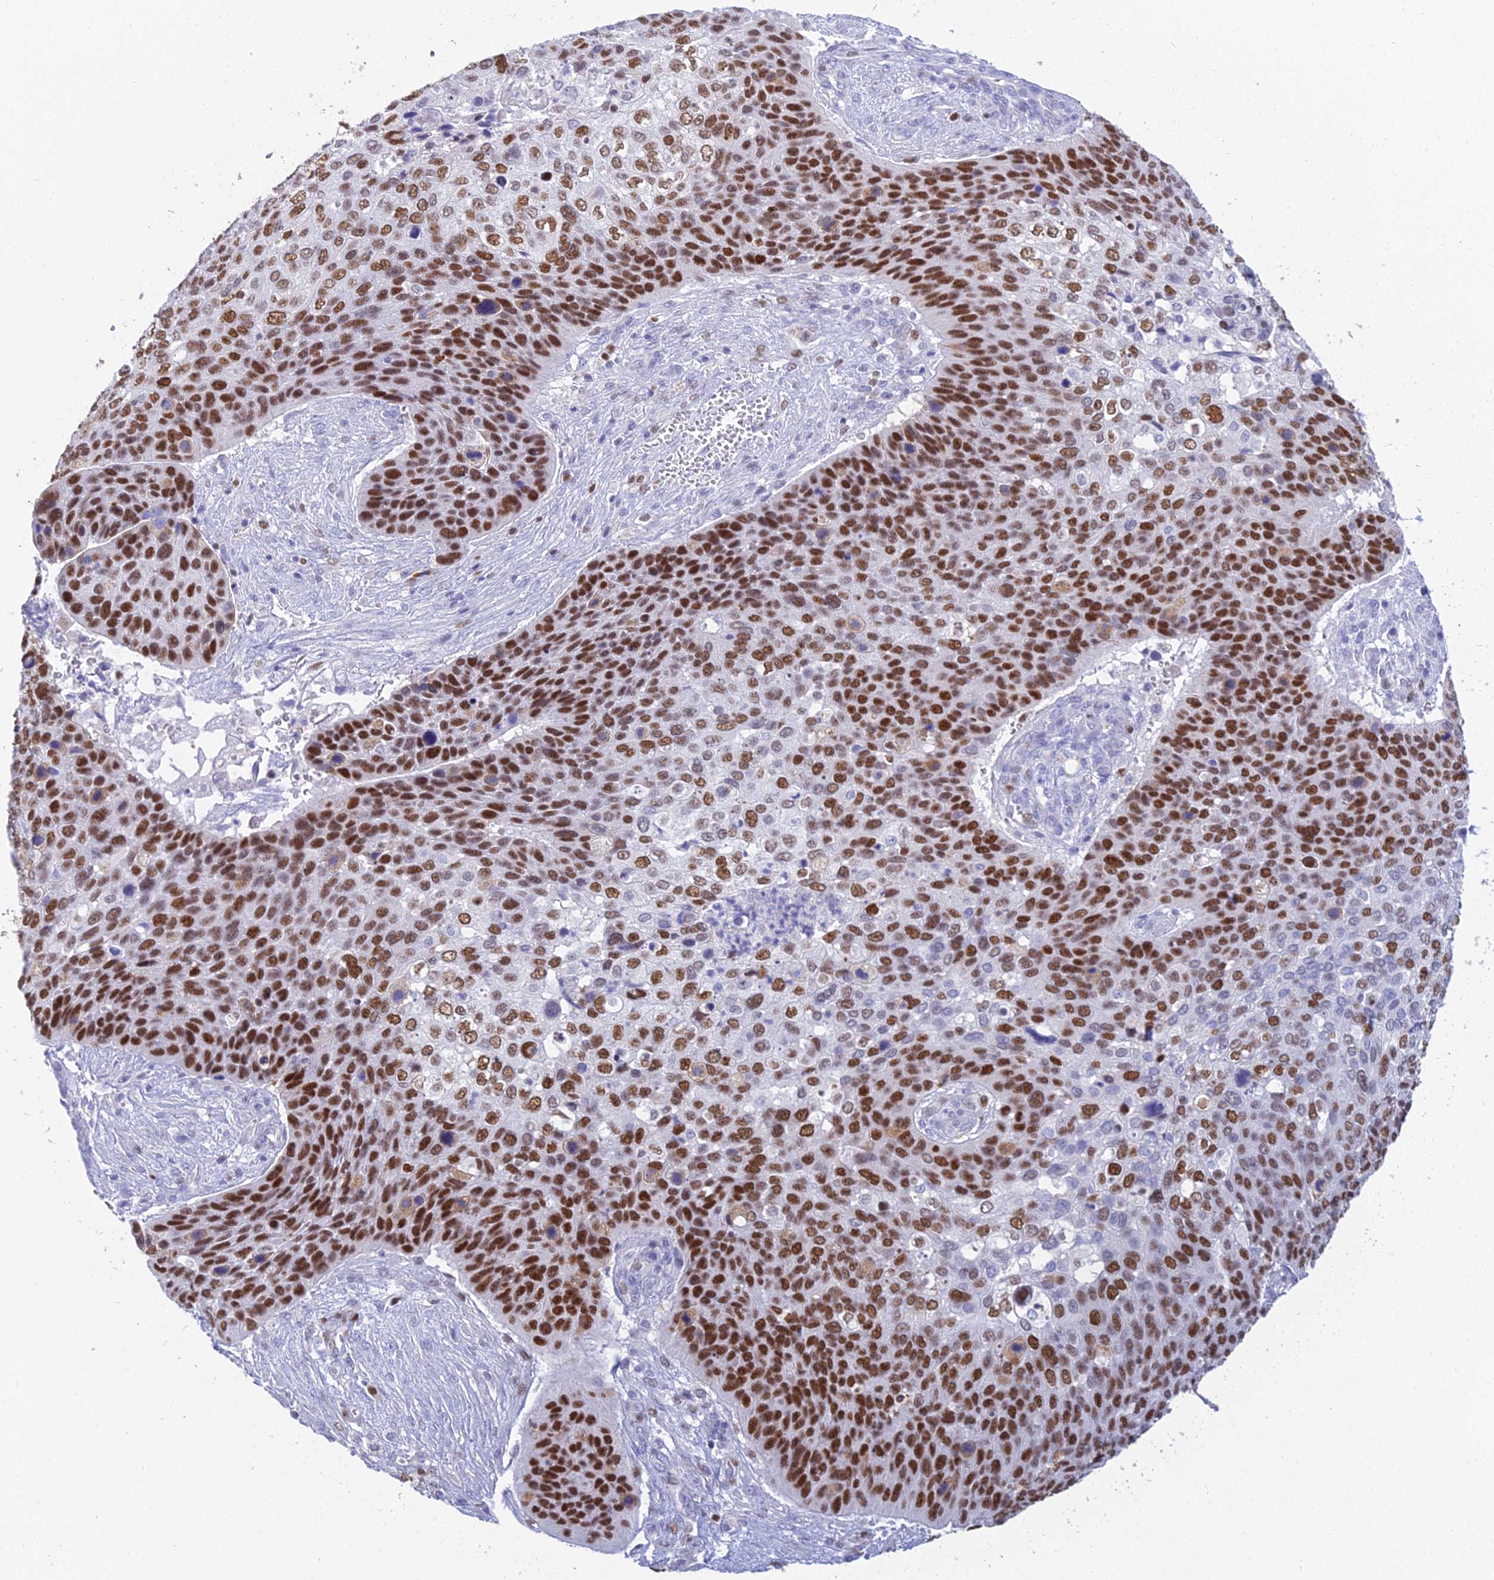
{"staining": {"intensity": "strong", "quantity": ">75%", "location": "nuclear"}, "tissue": "skin cancer", "cell_type": "Tumor cells", "image_type": "cancer", "snomed": [{"axis": "morphology", "description": "Basal cell carcinoma"}, {"axis": "topography", "description": "Skin"}], "caption": "Tumor cells show high levels of strong nuclear staining in about >75% of cells in skin cancer (basal cell carcinoma).", "gene": "MCM2", "patient": {"sex": "female", "age": 74}}